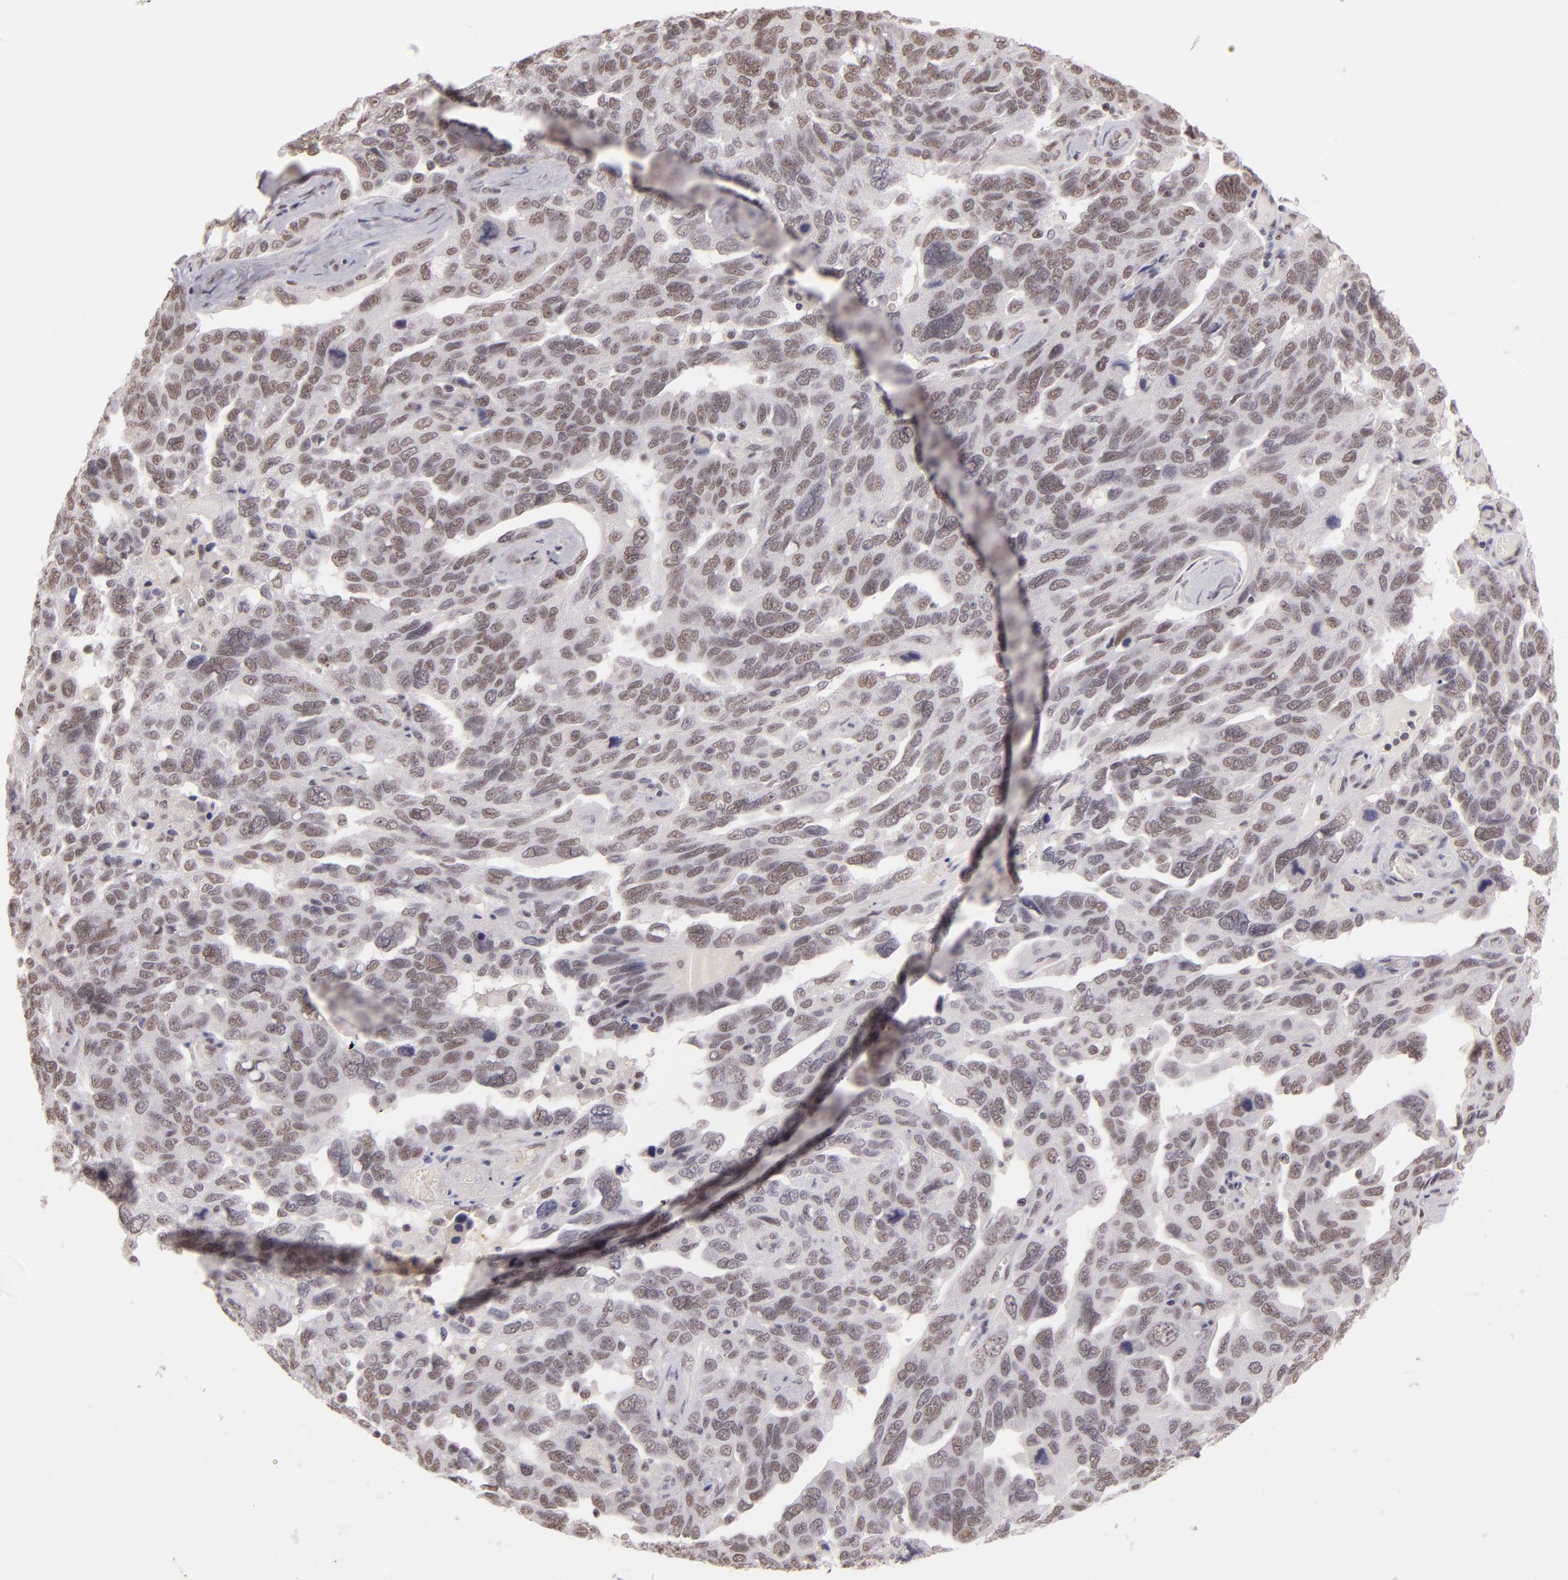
{"staining": {"intensity": "weak", "quantity": ">75%", "location": "nuclear"}, "tissue": "ovarian cancer", "cell_type": "Tumor cells", "image_type": "cancer", "snomed": [{"axis": "morphology", "description": "Cystadenocarcinoma, serous, NOS"}, {"axis": "topography", "description": "Ovary"}], "caption": "IHC (DAB) staining of human serous cystadenocarcinoma (ovarian) demonstrates weak nuclear protein expression in approximately >75% of tumor cells. (Stains: DAB (3,3'-diaminobenzidine) in brown, nuclei in blue, Microscopy: brightfield microscopy at high magnification).", "gene": "INTS6", "patient": {"sex": "female", "age": 64}}